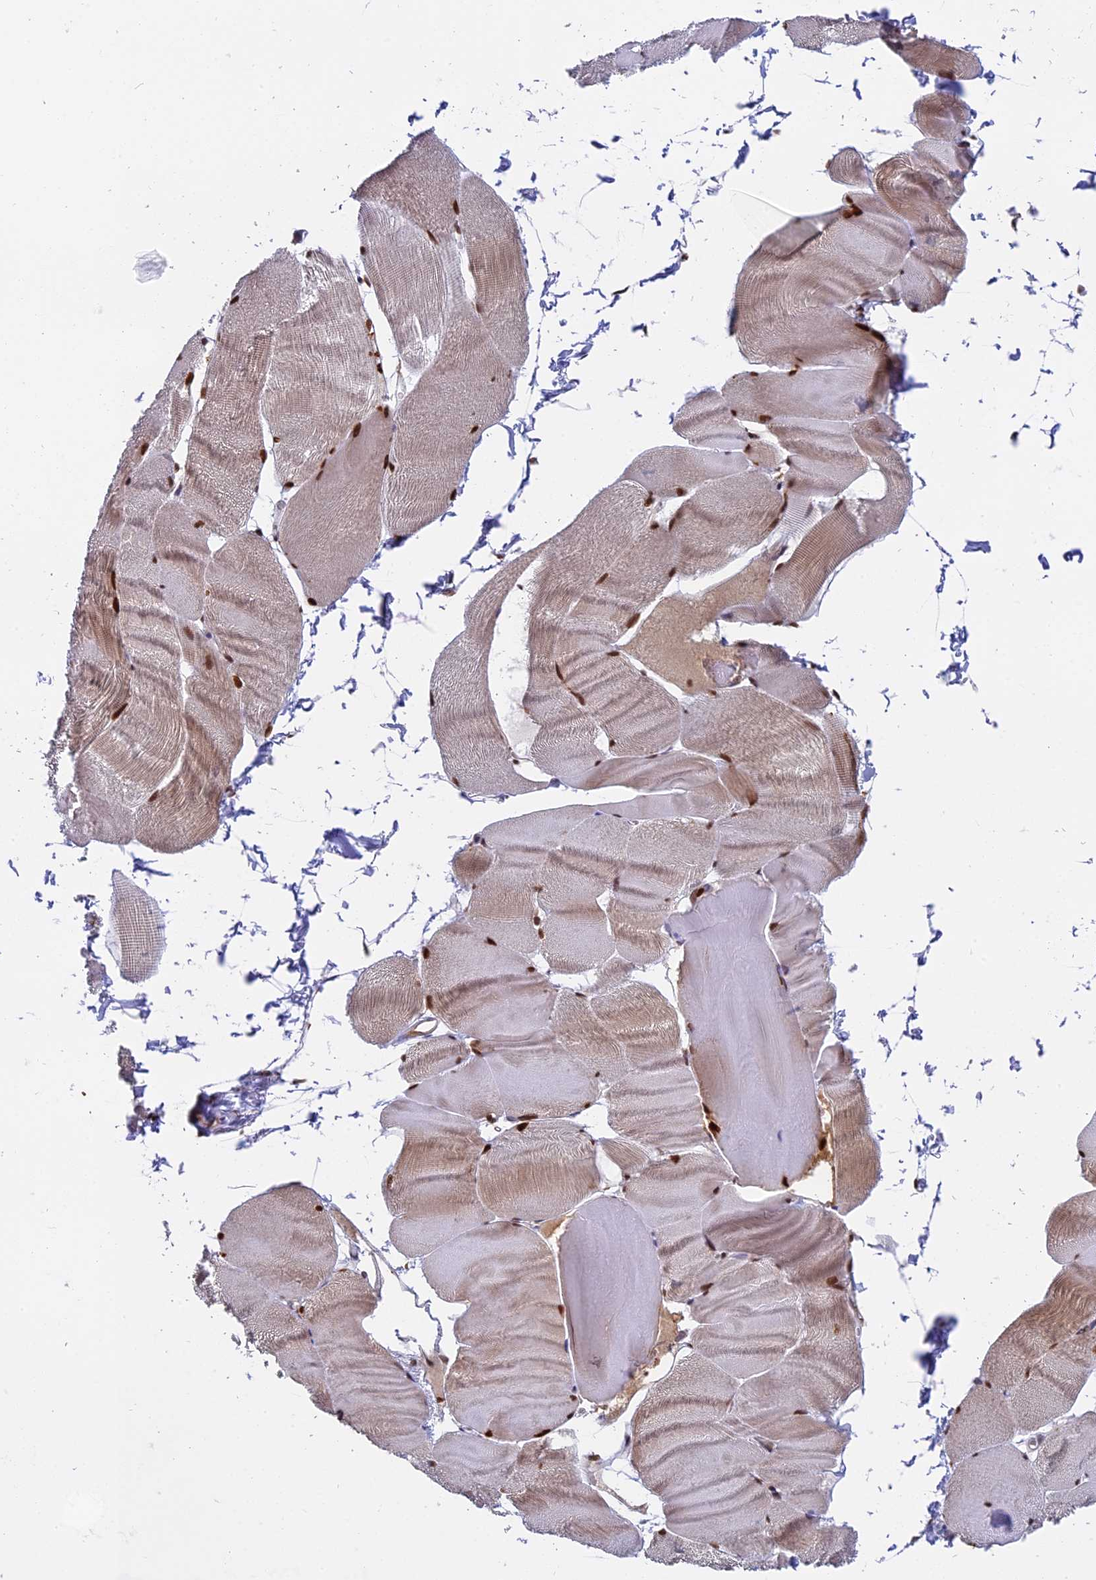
{"staining": {"intensity": "strong", "quantity": ">75%", "location": "cytoplasmic/membranous,nuclear"}, "tissue": "skeletal muscle", "cell_type": "Myocytes", "image_type": "normal", "snomed": [{"axis": "morphology", "description": "Normal tissue, NOS"}, {"axis": "morphology", "description": "Basal cell carcinoma"}, {"axis": "topography", "description": "Skeletal muscle"}], "caption": "Skeletal muscle stained for a protein displays strong cytoplasmic/membranous,nuclear positivity in myocytes.", "gene": "RAMACL", "patient": {"sex": "female", "age": 64}}